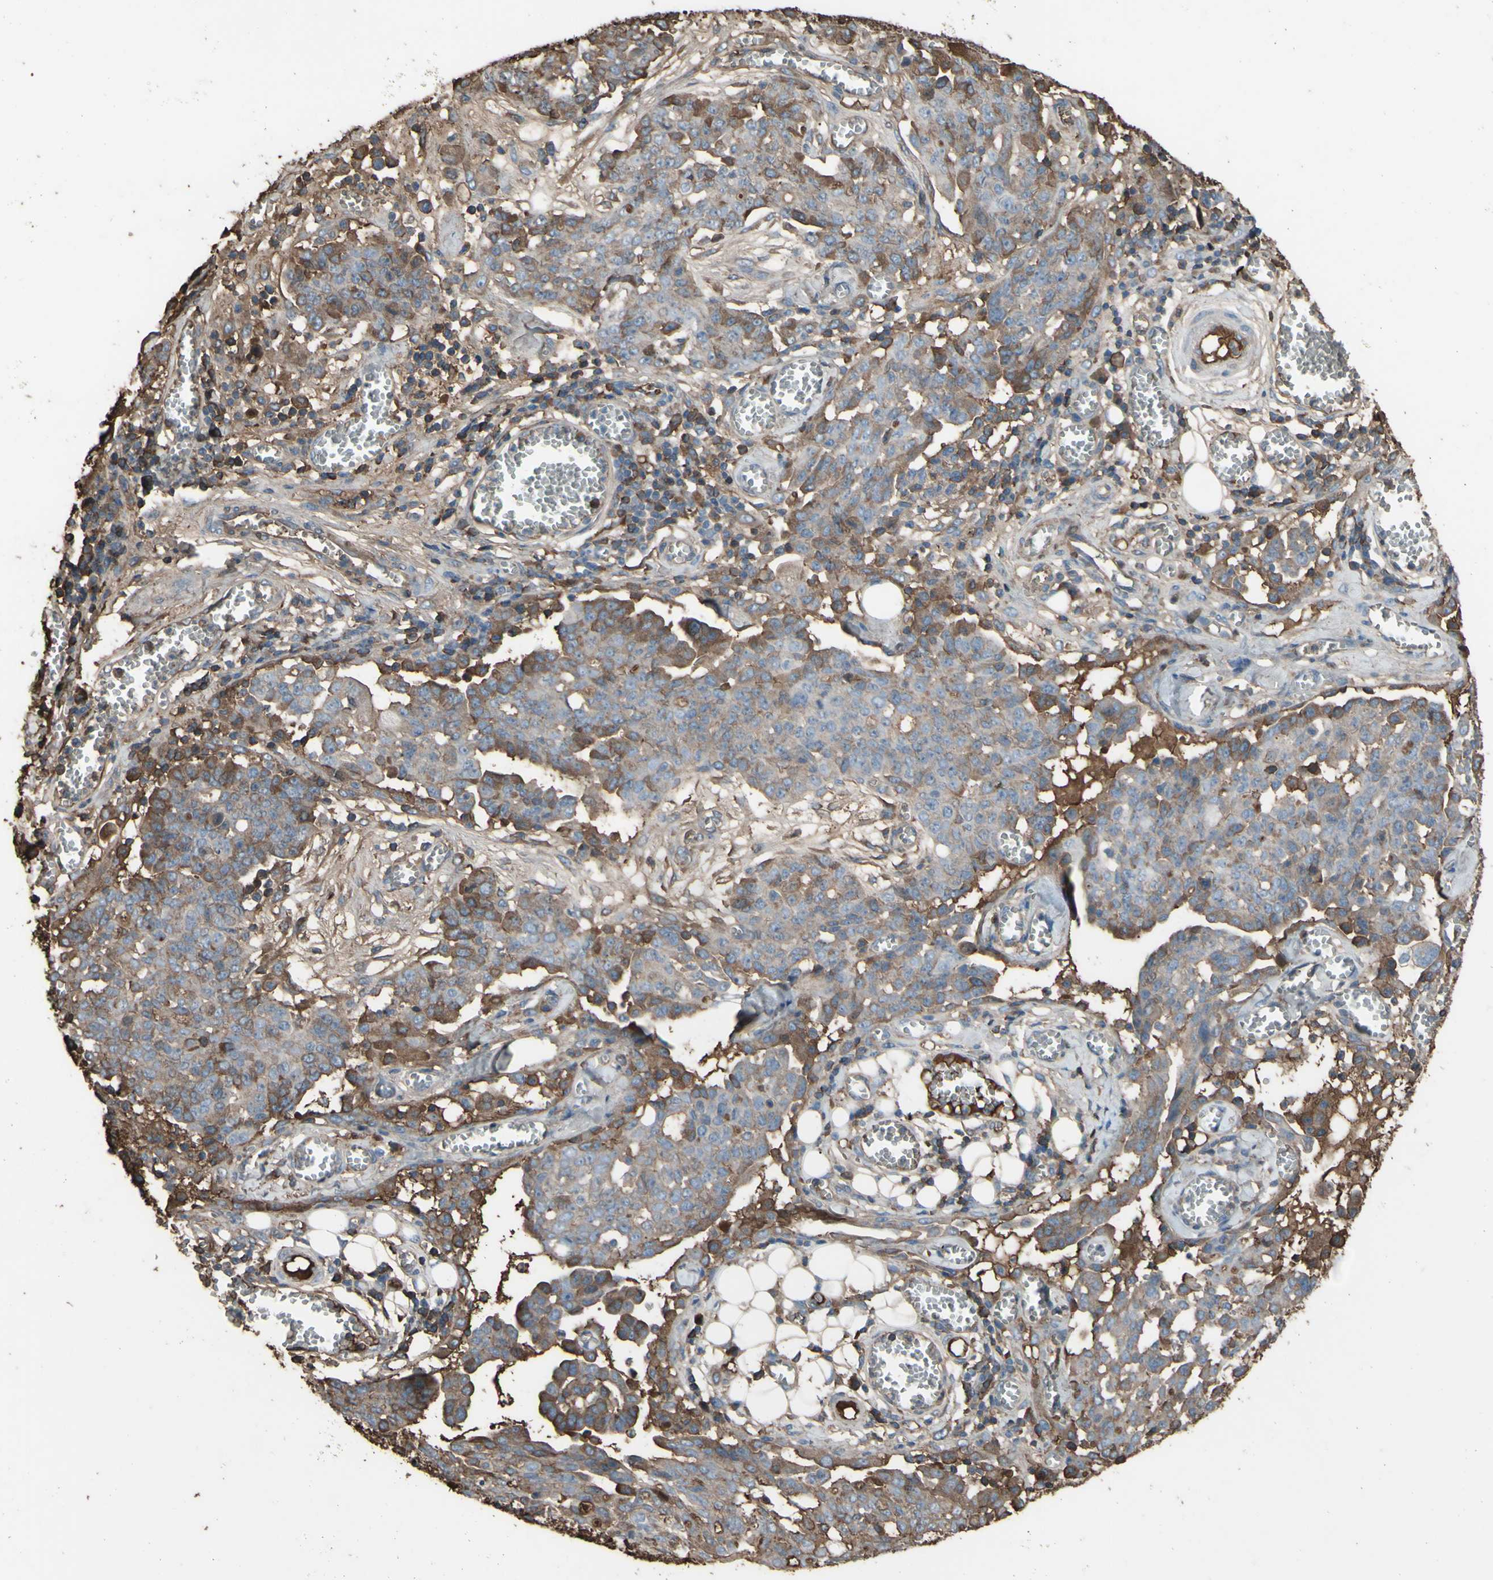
{"staining": {"intensity": "moderate", "quantity": "<25%", "location": "cytoplasmic/membranous"}, "tissue": "ovarian cancer", "cell_type": "Tumor cells", "image_type": "cancer", "snomed": [{"axis": "morphology", "description": "Cystadenocarcinoma, serous, NOS"}, {"axis": "topography", "description": "Soft tissue"}, {"axis": "topography", "description": "Ovary"}], "caption": "A high-resolution histopathology image shows immunohistochemistry staining of ovarian cancer, which shows moderate cytoplasmic/membranous positivity in about <25% of tumor cells. (DAB (3,3'-diaminobenzidine) IHC with brightfield microscopy, high magnification).", "gene": "PTGDS", "patient": {"sex": "female", "age": 57}}